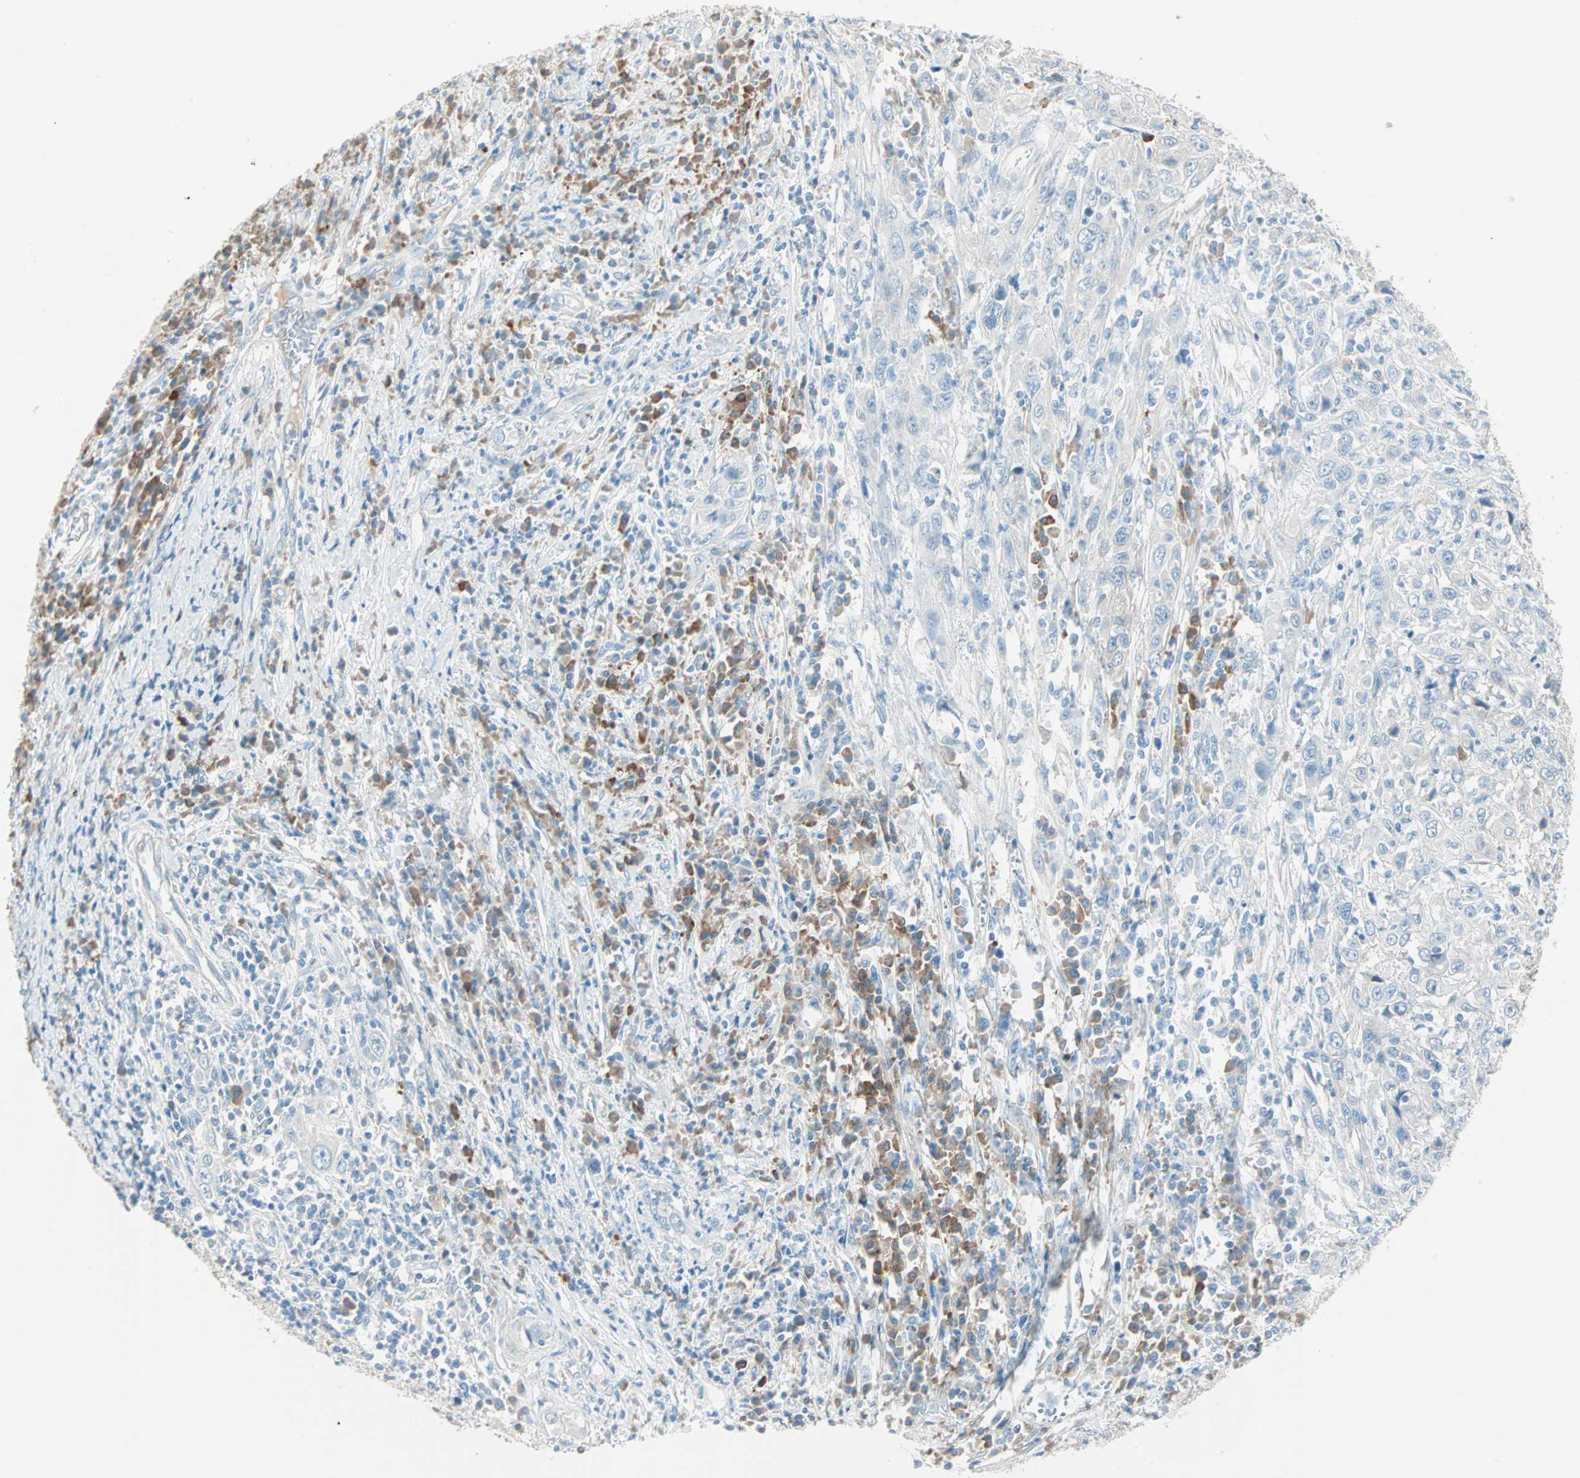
{"staining": {"intensity": "negative", "quantity": "none", "location": "none"}, "tissue": "cervical cancer", "cell_type": "Tumor cells", "image_type": "cancer", "snomed": [{"axis": "morphology", "description": "Squamous cell carcinoma, NOS"}, {"axis": "topography", "description": "Cervix"}], "caption": "Tumor cells are negative for protein expression in human cervical cancer (squamous cell carcinoma).", "gene": "ATF6", "patient": {"sex": "female", "age": 46}}